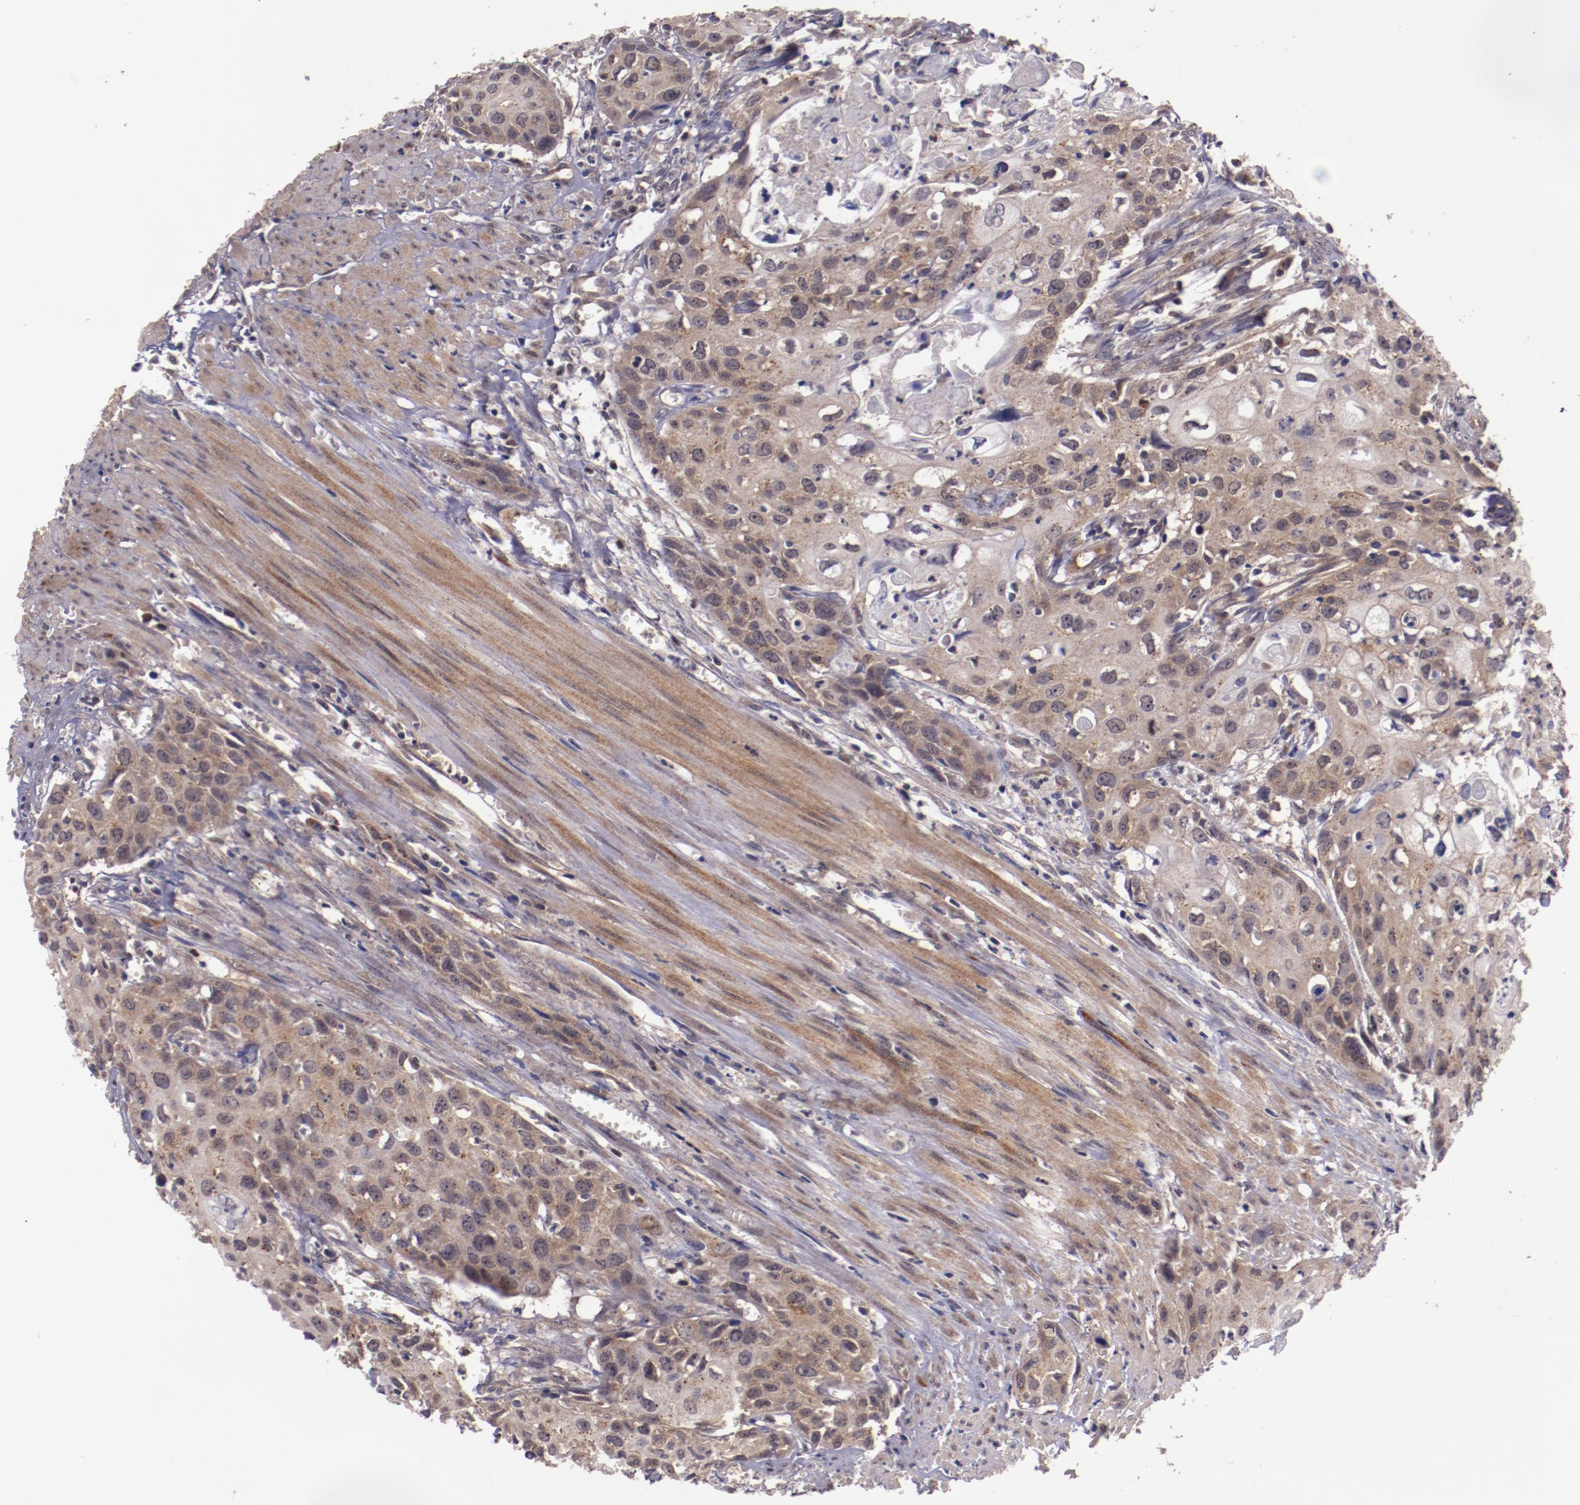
{"staining": {"intensity": "weak", "quantity": ">75%", "location": "cytoplasmic/membranous"}, "tissue": "urothelial cancer", "cell_type": "Tumor cells", "image_type": "cancer", "snomed": [{"axis": "morphology", "description": "Urothelial carcinoma, High grade"}, {"axis": "topography", "description": "Urinary bladder"}], "caption": "The immunohistochemical stain shows weak cytoplasmic/membranous positivity in tumor cells of urothelial cancer tissue.", "gene": "FTSJ1", "patient": {"sex": "male", "age": 54}}